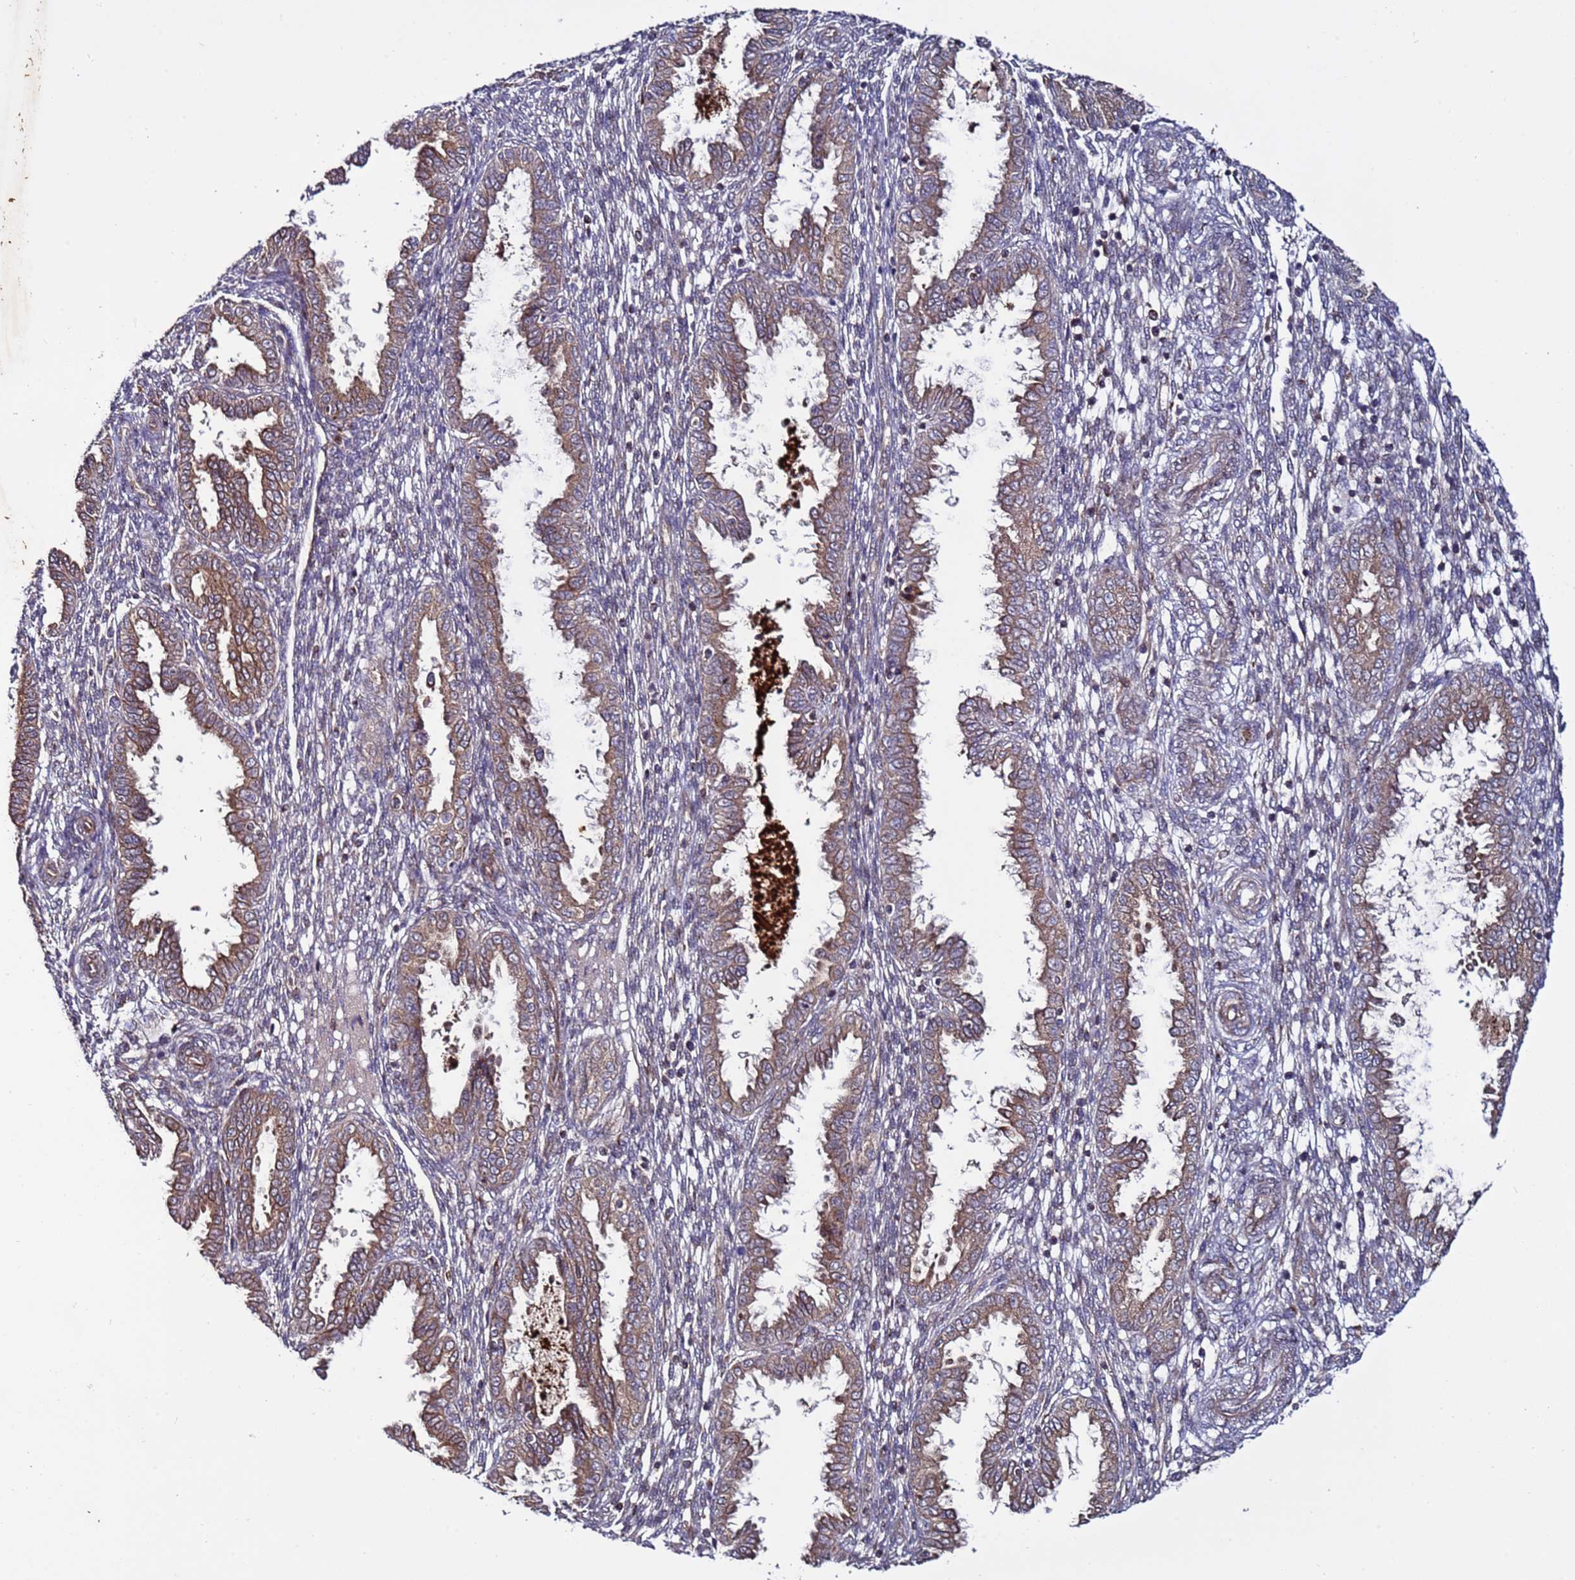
{"staining": {"intensity": "negative", "quantity": "none", "location": "none"}, "tissue": "endometrium", "cell_type": "Cells in endometrial stroma", "image_type": "normal", "snomed": [{"axis": "morphology", "description": "Normal tissue, NOS"}, {"axis": "topography", "description": "Endometrium"}], "caption": "Immunohistochemical staining of benign endometrium demonstrates no significant positivity in cells in endometrial stroma.", "gene": "TMEM176B", "patient": {"sex": "female", "age": 33}}